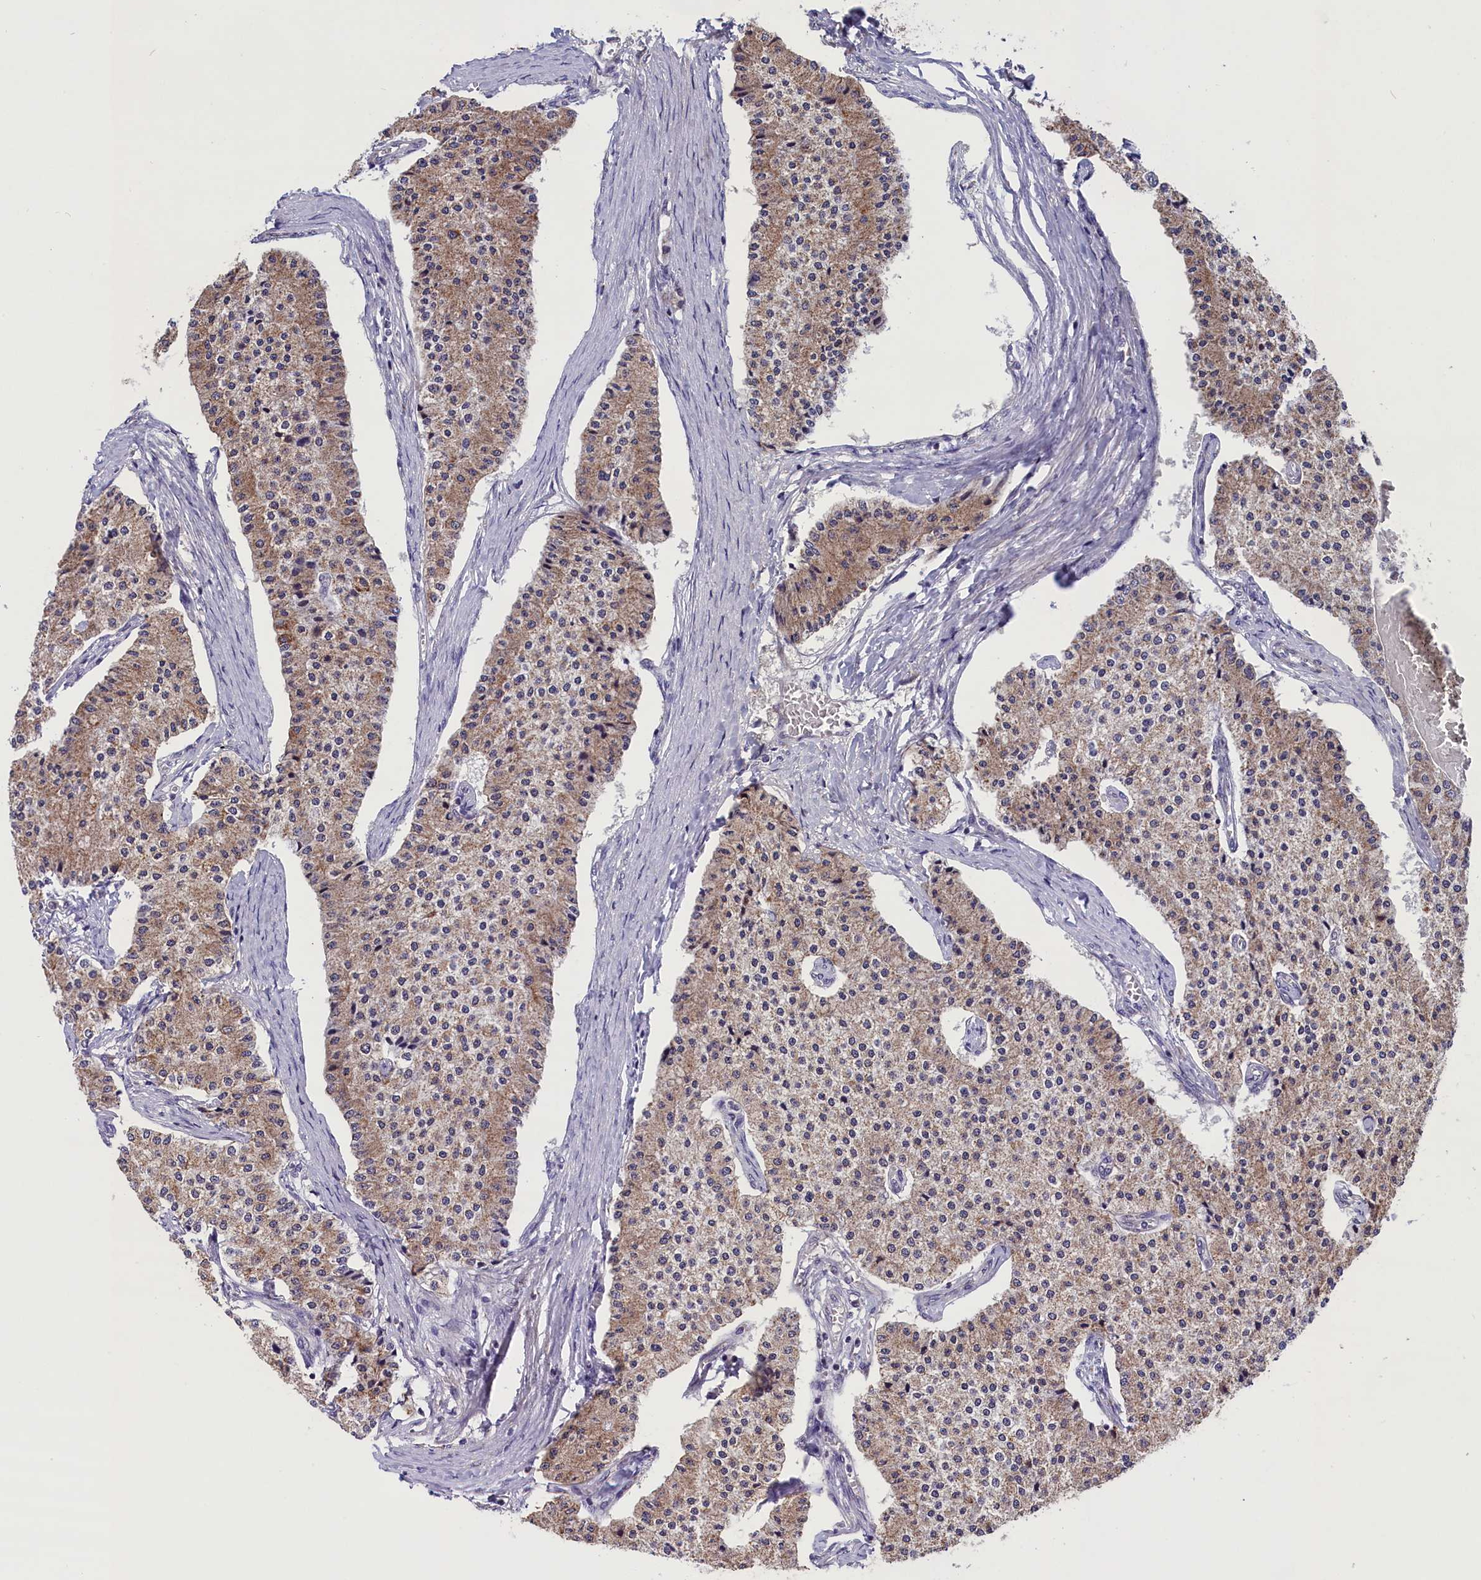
{"staining": {"intensity": "weak", "quantity": ">75%", "location": "cytoplasmic/membranous"}, "tissue": "carcinoid", "cell_type": "Tumor cells", "image_type": "cancer", "snomed": [{"axis": "morphology", "description": "Carcinoid, malignant, NOS"}, {"axis": "topography", "description": "Colon"}], "caption": "DAB (3,3'-diaminobenzidine) immunohistochemical staining of human malignant carcinoid demonstrates weak cytoplasmic/membranous protein expression in approximately >75% of tumor cells.", "gene": "SCD5", "patient": {"sex": "female", "age": 52}}